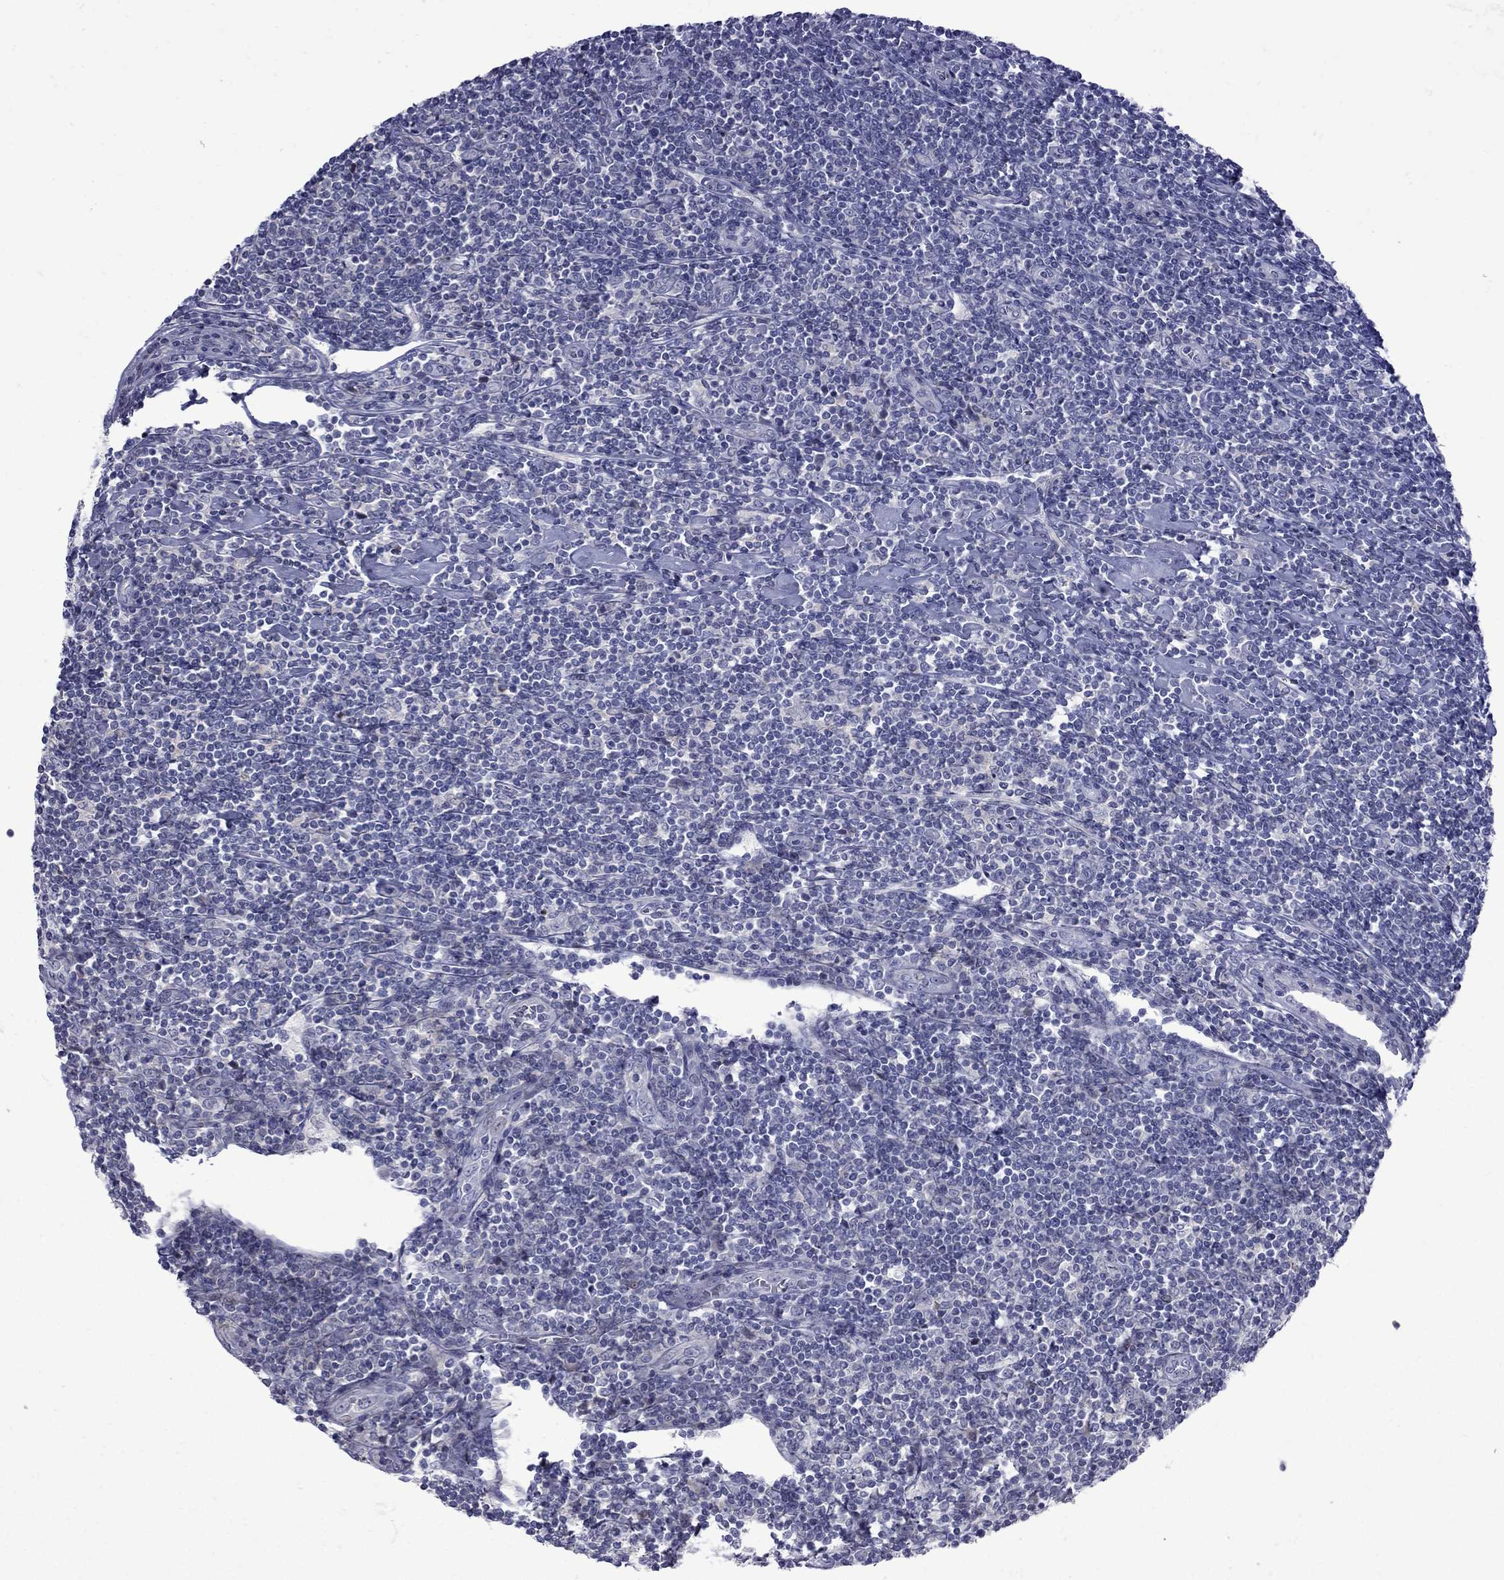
{"staining": {"intensity": "negative", "quantity": "none", "location": "none"}, "tissue": "lymphoma", "cell_type": "Tumor cells", "image_type": "cancer", "snomed": [{"axis": "morphology", "description": "Hodgkin's disease, NOS"}, {"axis": "topography", "description": "Lymph node"}], "caption": "This is an IHC micrograph of Hodgkin's disease. There is no expression in tumor cells.", "gene": "NRARP", "patient": {"sex": "male", "age": 40}}